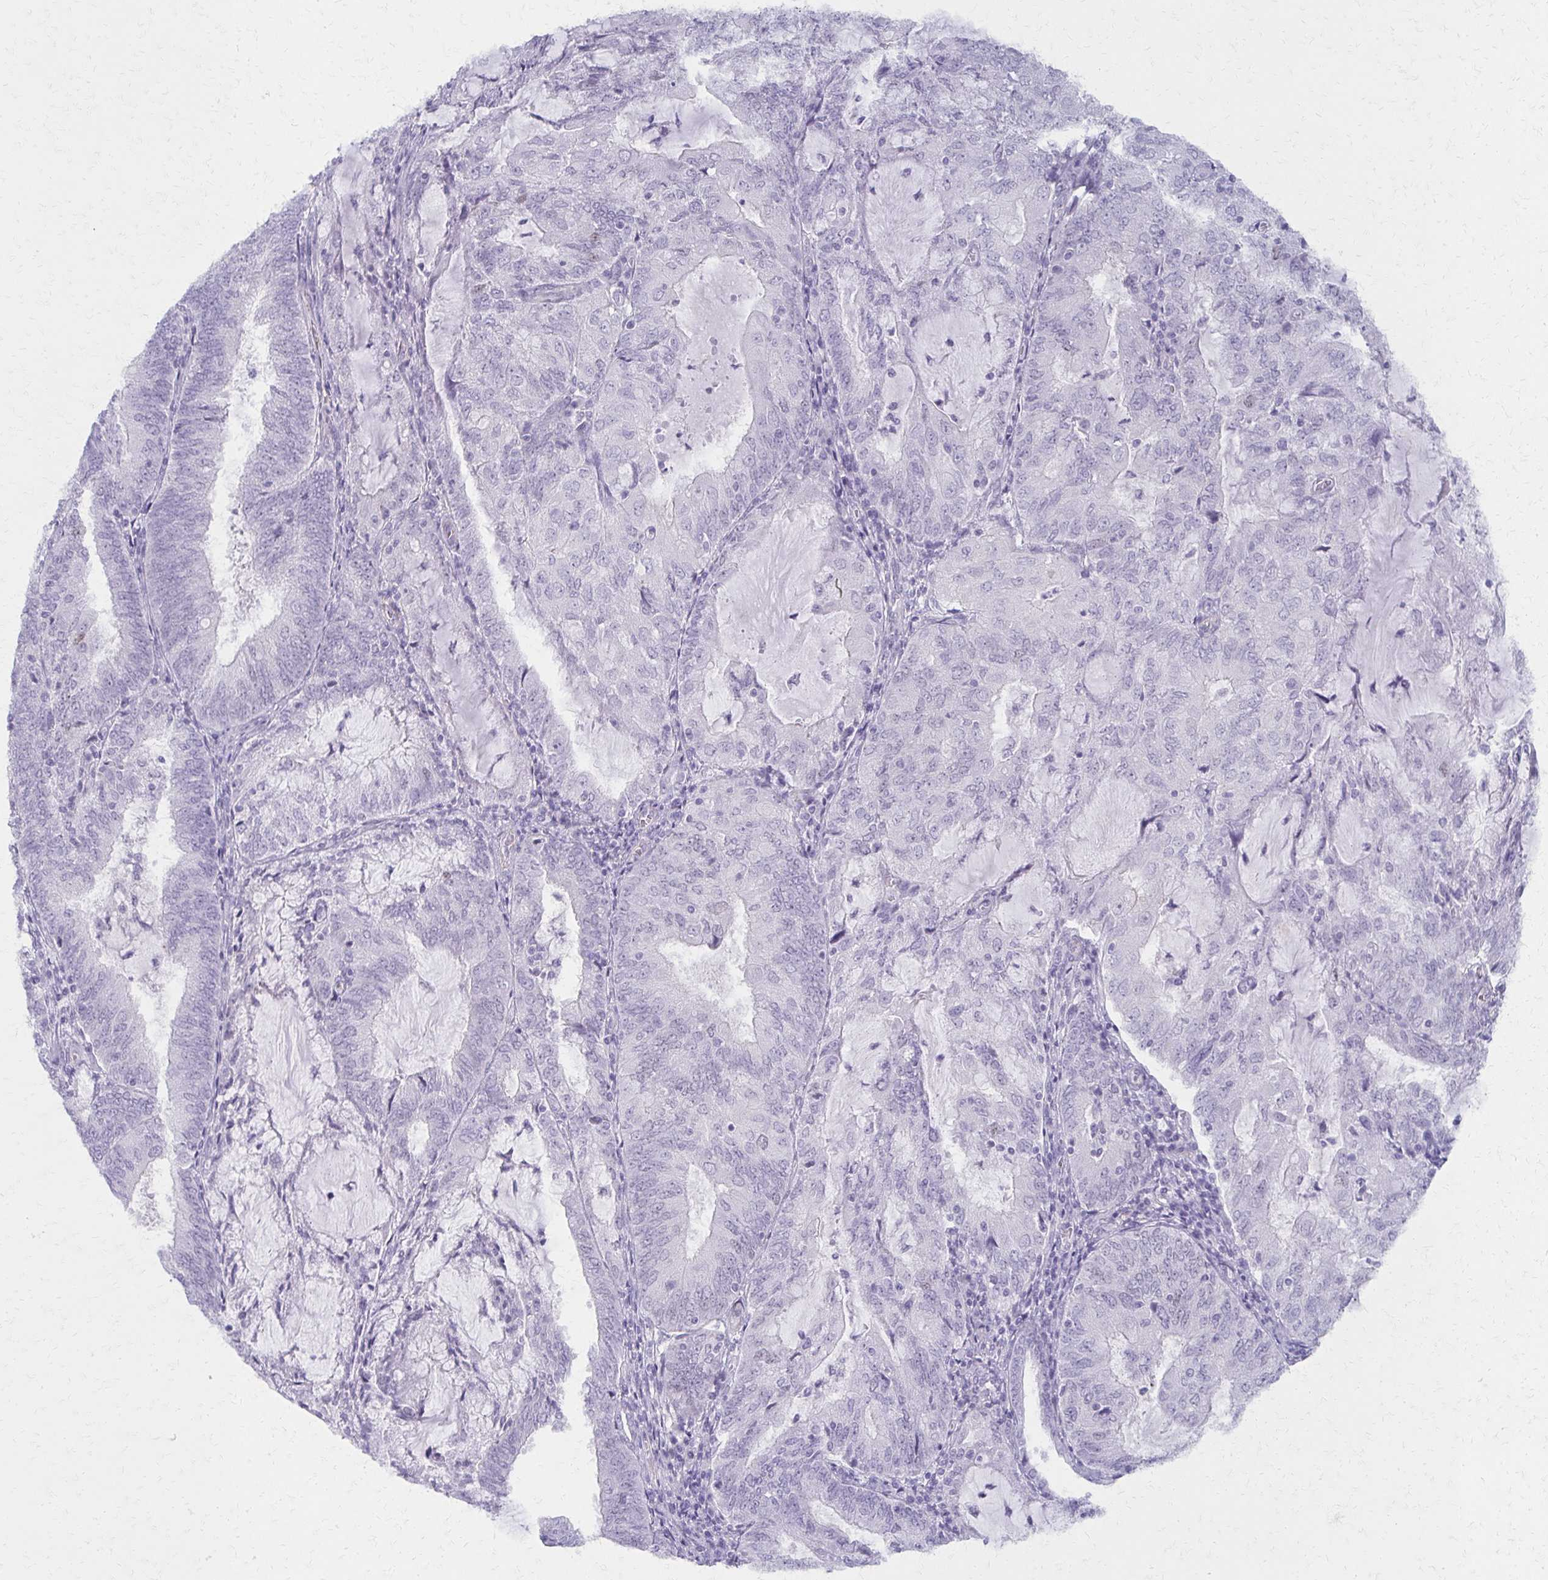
{"staining": {"intensity": "negative", "quantity": "none", "location": "none"}, "tissue": "endometrial cancer", "cell_type": "Tumor cells", "image_type": "cancer", "snomed": [{"axis": "morphology", "description": "Adenocarcinoma, NOS"}, {"axis": "topography", "description": "Endometrium"}], "caption": "Endometrial cancer stained for a protein using IHC displays no staining tumor cells.", "gene": "MORC4", "patient": {"sex": "female", "age": 81}}